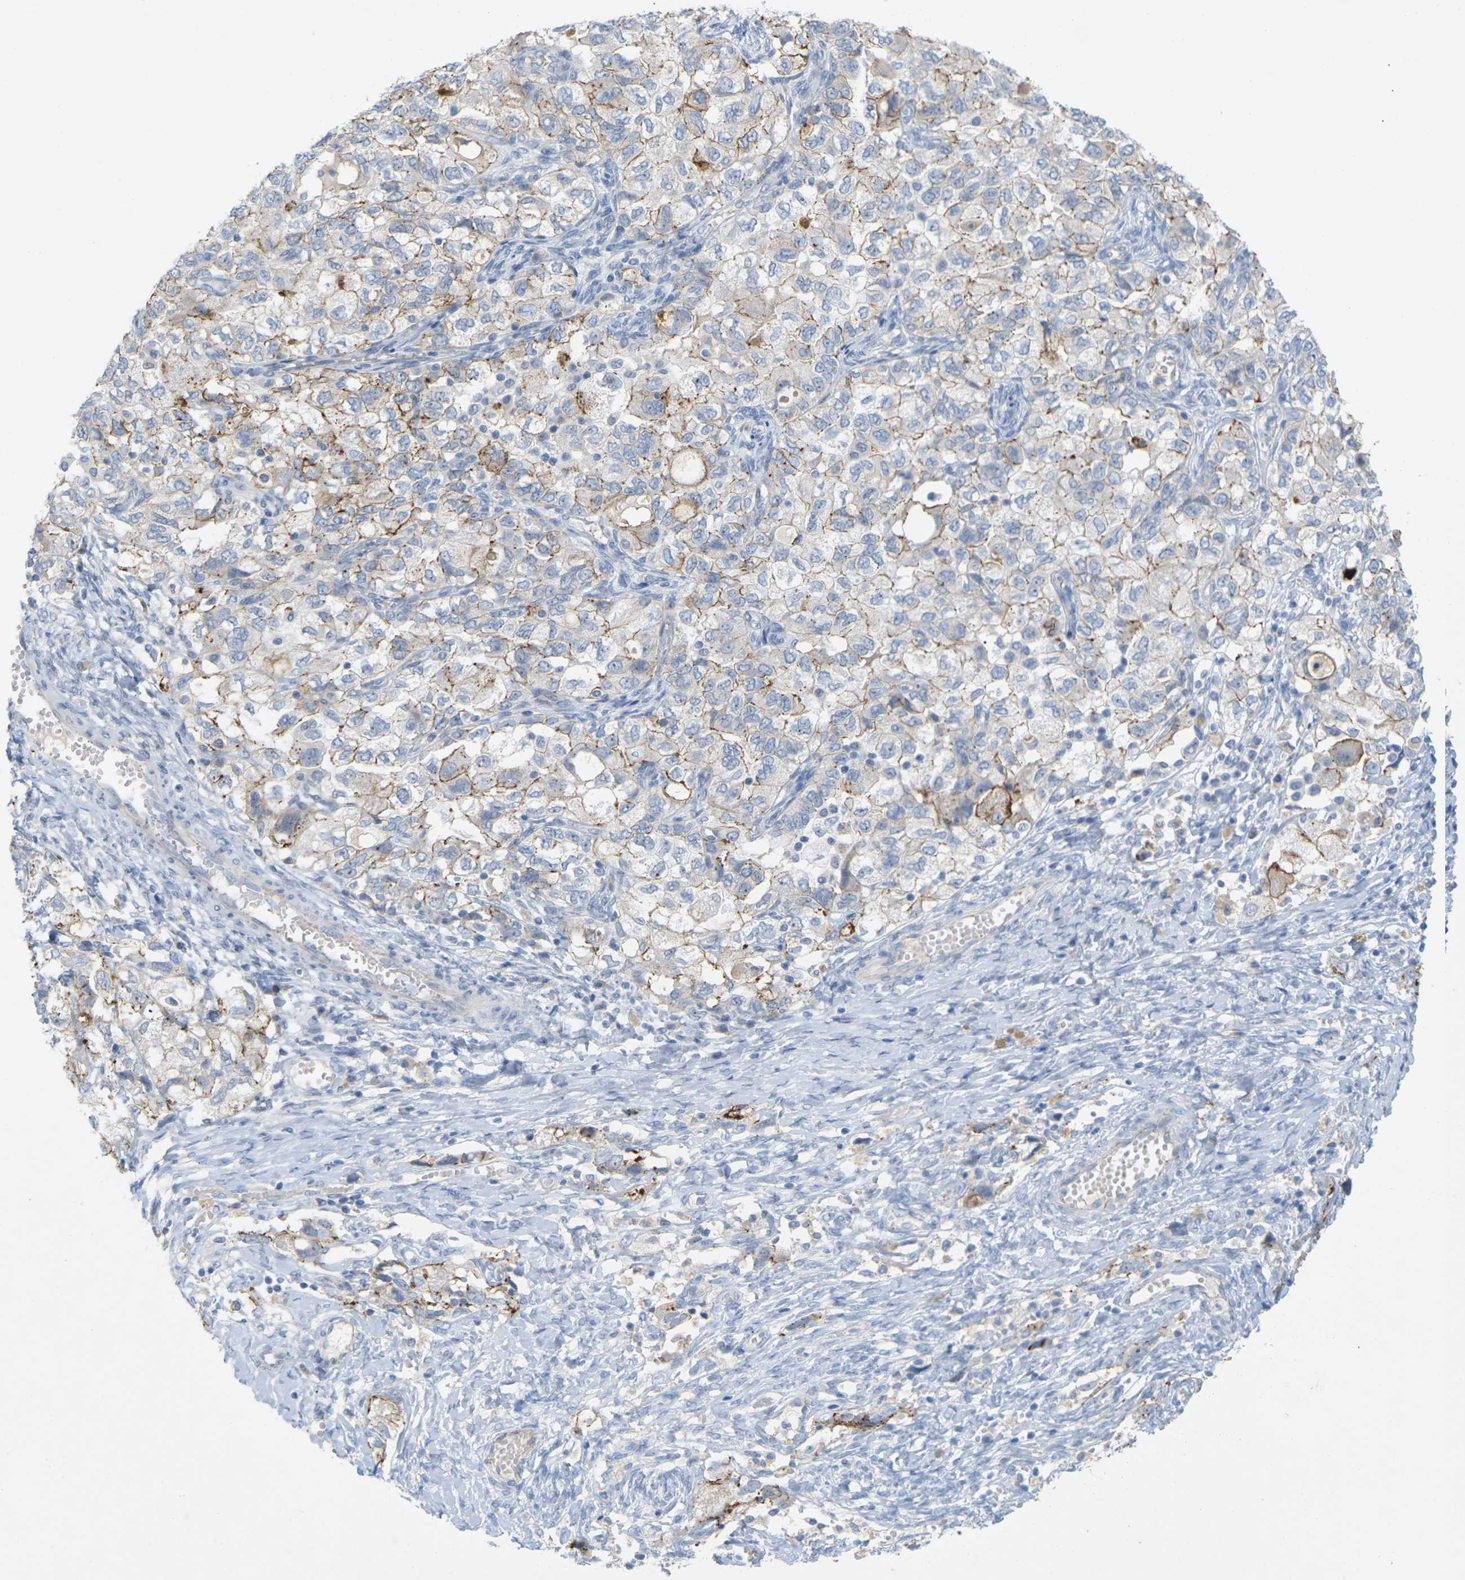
{"staining": {"intensity": "moderate", "quantity": "25%-75%", "location": "cytoplasmic/membranous"}, "tissue": "ovarian cancer", "cell_type": "Tumor cells", "image_type": "cancer", "snomed": [{"axis": "morphology", "description": "Carcinoma, NOS"}, {"axis": "morphology", "description": "Cystadenocarcinoma, serous, NOS"}, {"axis": "topography", "description": "Ovary"}], "caption": "A micrograph of ovarian cancer stained for a protein demonstrates moderate cytoplasmic/membranous brown staining in tumor cells.", "gene": "CLDN3", "patient": {"sex": "female", "age": 69}}